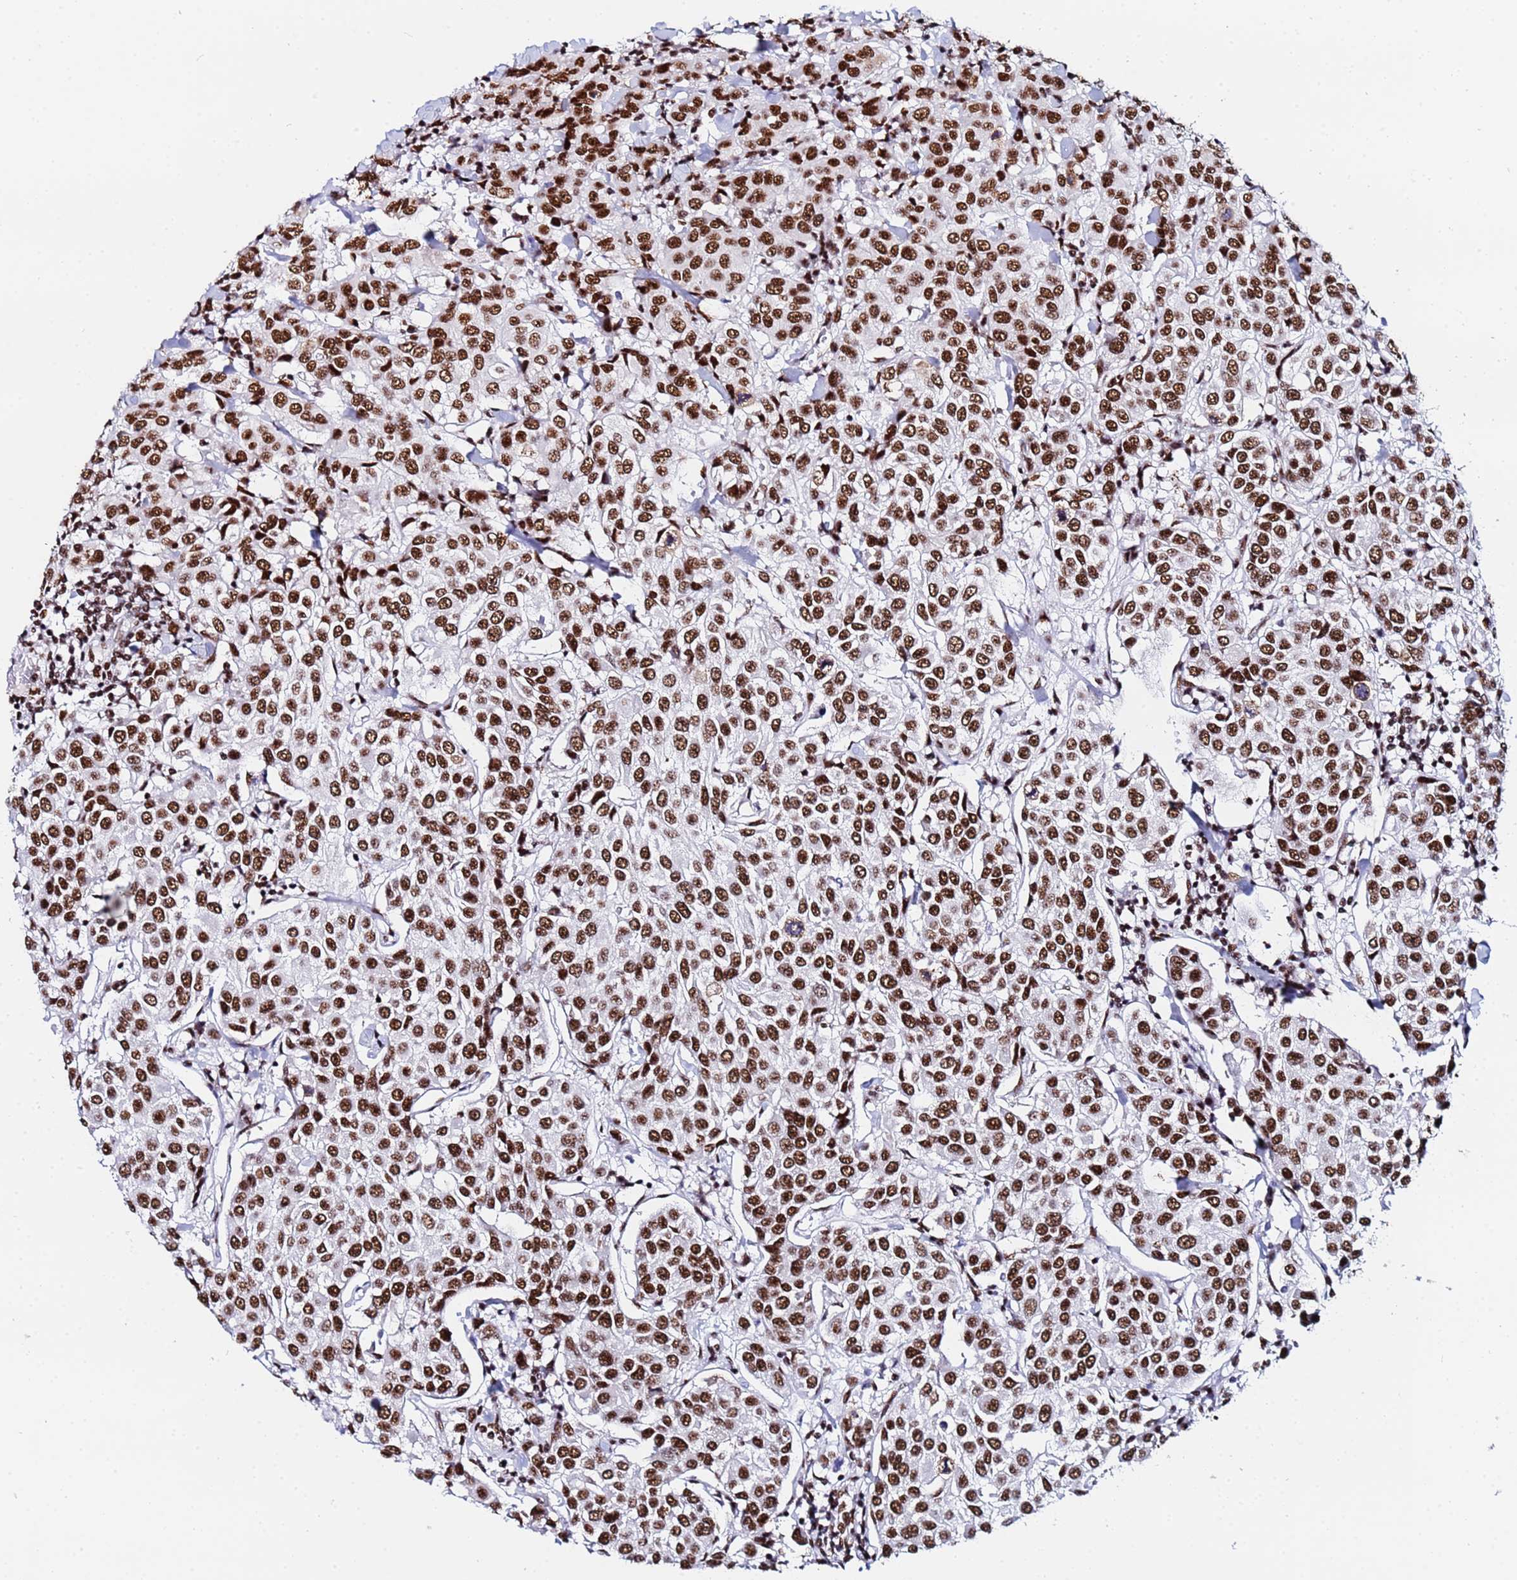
{"staining": {"intensity": "strong", "quantity": ">75%", "location": "nuclear"}, "tissue": "breast cancer", "cell_type": "Tumor cells", "image_type": "cancer", "snomed": [{"axis": "morphology", "description": "Duct carcinoma"}, {"axis": "topography", "description": "Breast"}], "caption": "Strong nuclear expression is appreciated in about >75% of tumor cells in breast intraductal carcinoma.", "gene": "SNRPA1", "patient": {"sex": "female", "age": 55}}